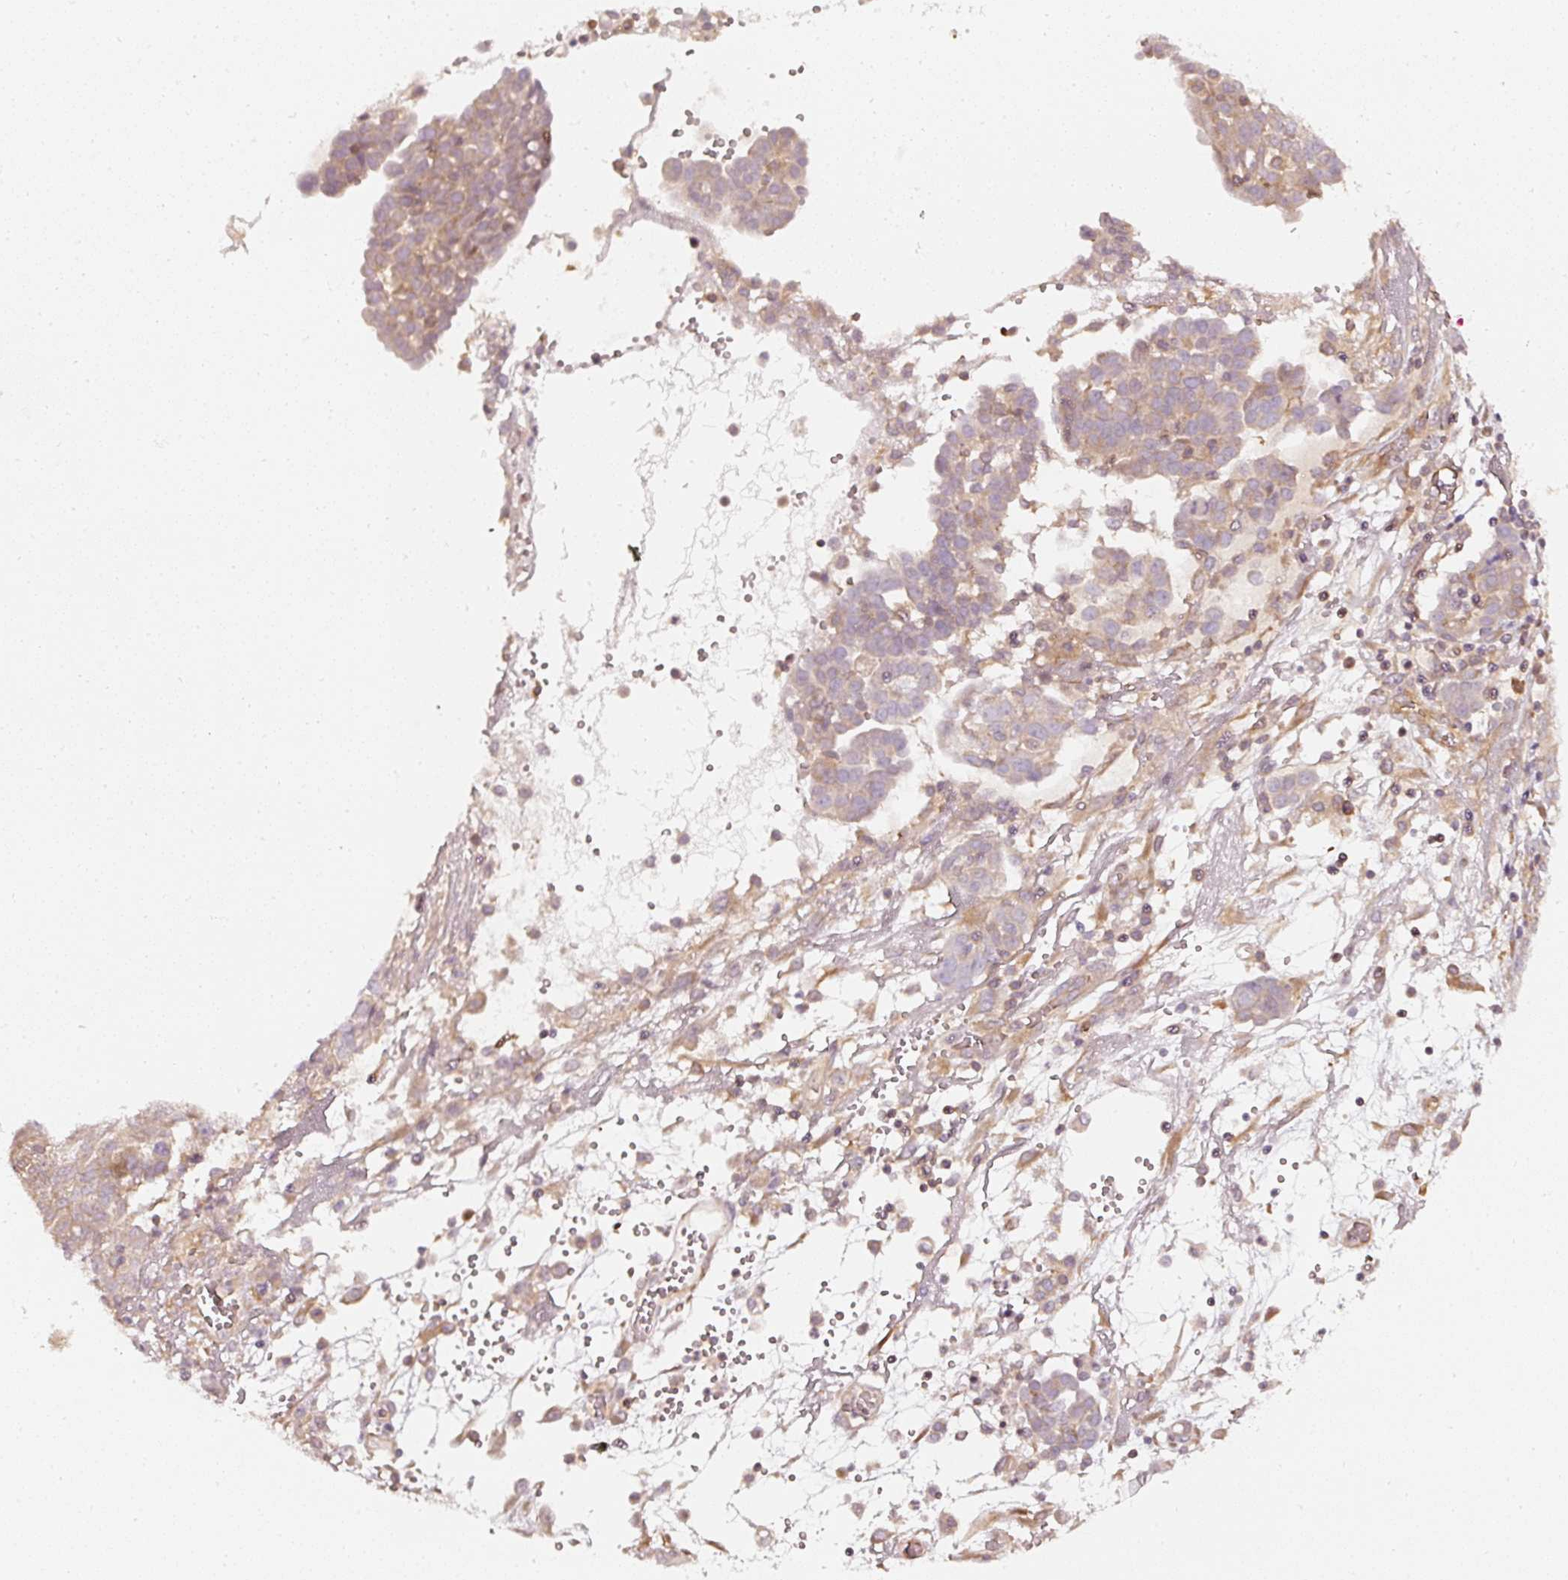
{"staining": {"intensity": "weak", "quantity": "25%-75%", "location": "cytoplasmic/membranous"}, "tissue": "ovarian cancer", "cell_type": "Tumor cells", "image_type": "cancer", "snomed": [{"axis": "morphology", "description": "Cystadenocarcinoma, serous, NOS"}, {"axis": "topography", "description": "Soft tissue"}, {"axis": "topography", "description": "Ovary"}], "caption": "Immunohistochemical staining of human serous cystadenocarcinoma (ovarian) shows low levels of weak cytoplasmic/membranous staining in about 25%-75% of tumor cells.", "gene": "ASMTL", "patient": {"sex": "female", "age": 57}}